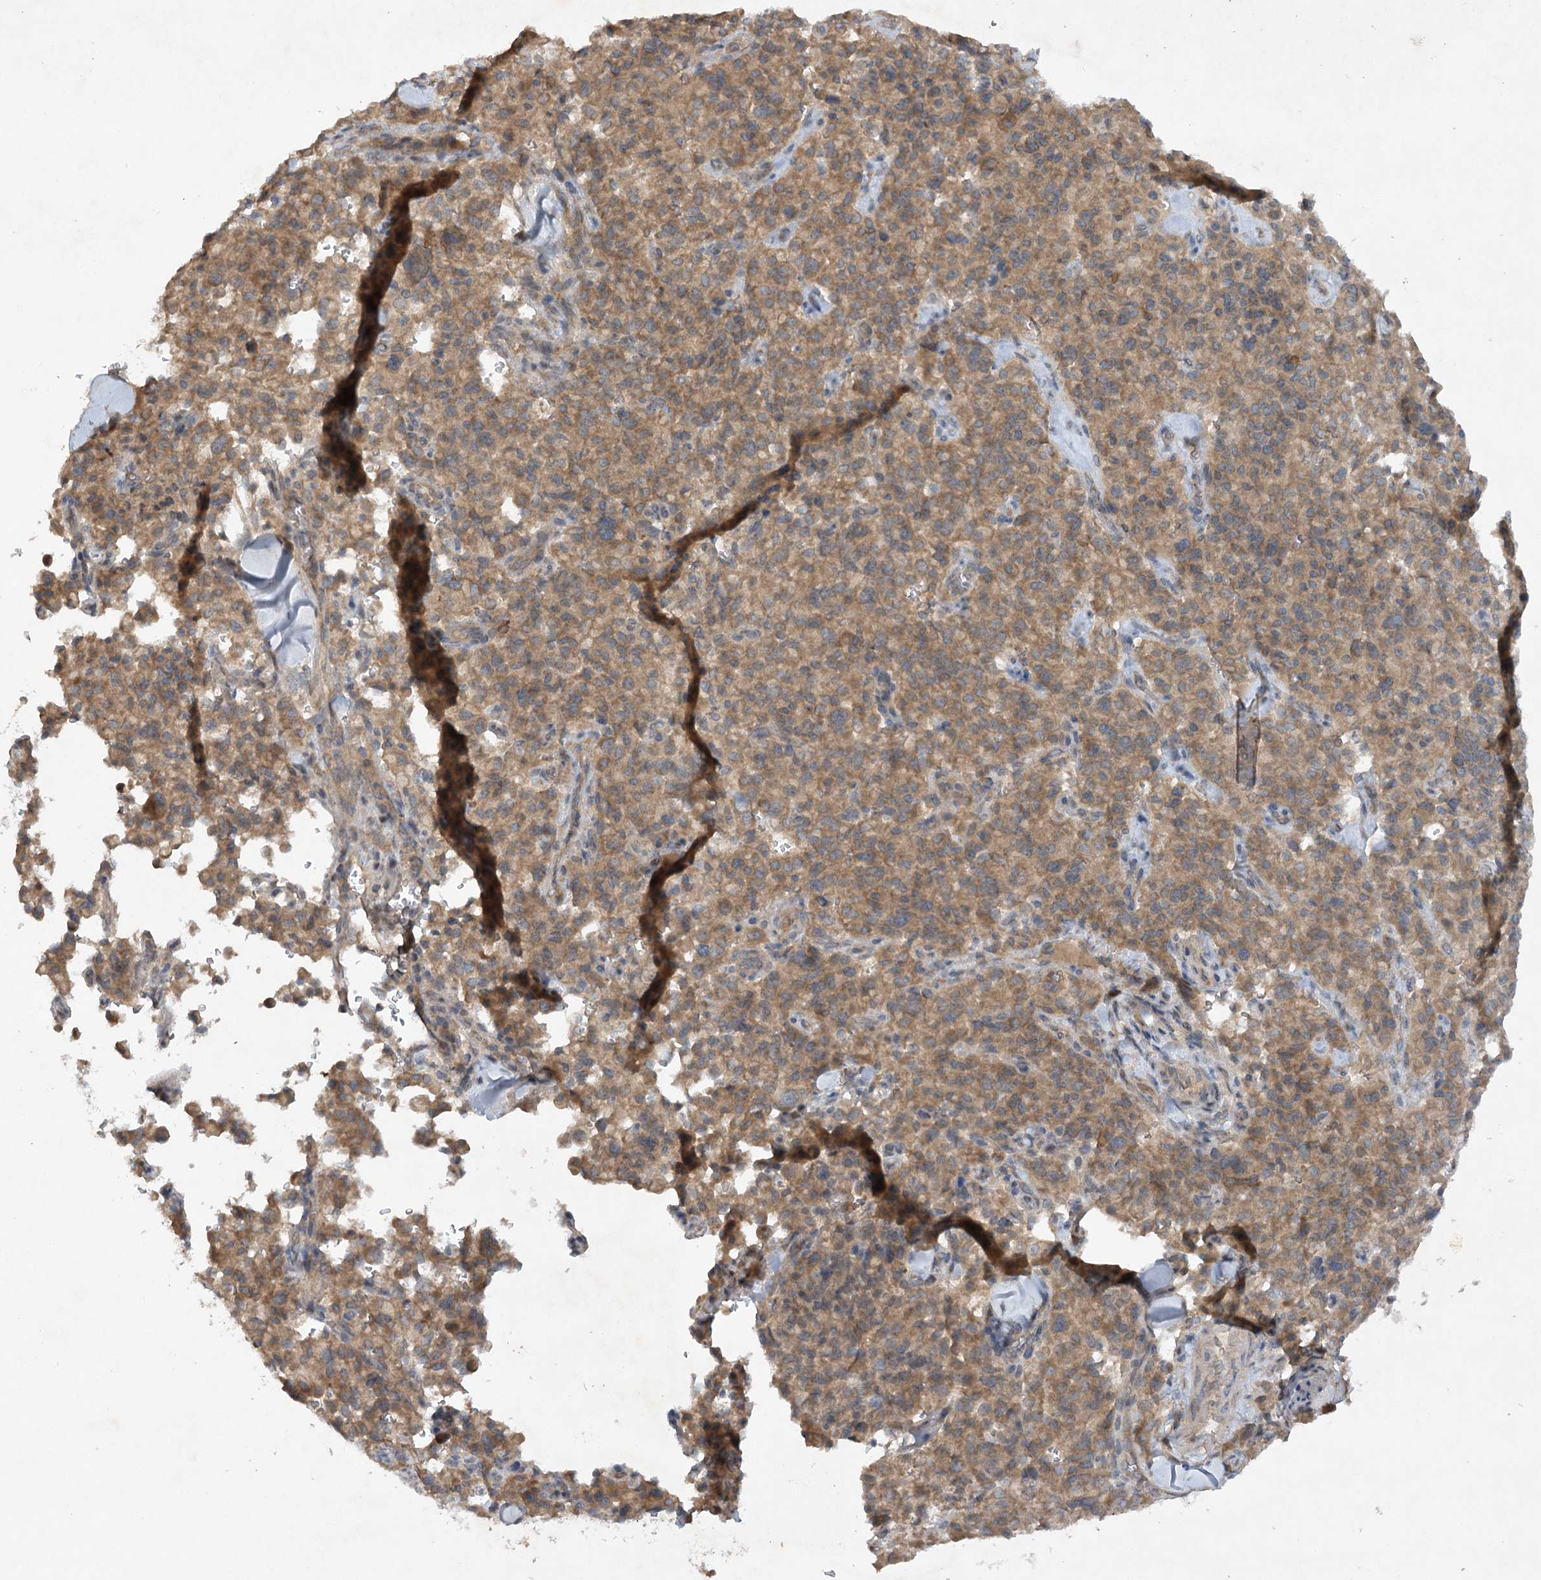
{"staining": {"intensity": "moderate", "quantity": ">75%", "location": "cytoplasmic/membranous"}, "tissue": "pancreatic cancer", "cell_type": "Tumor cells", "image_type": "cancer", "snomed": [{"axis": "morphology", "description": "Adenocarcinoma, NOS"}, {"axis": "topography", "description": "Pancreas"}], "caption": "Pancreatic cancer (adenocarcinoma) stained for a protein (brown) displays moderate cytoplasmic/membranous positive staining in about >75% of tumor cells.", "gene": "TRAF3IP1", "patient": {"sex": "male", "age": 65}}